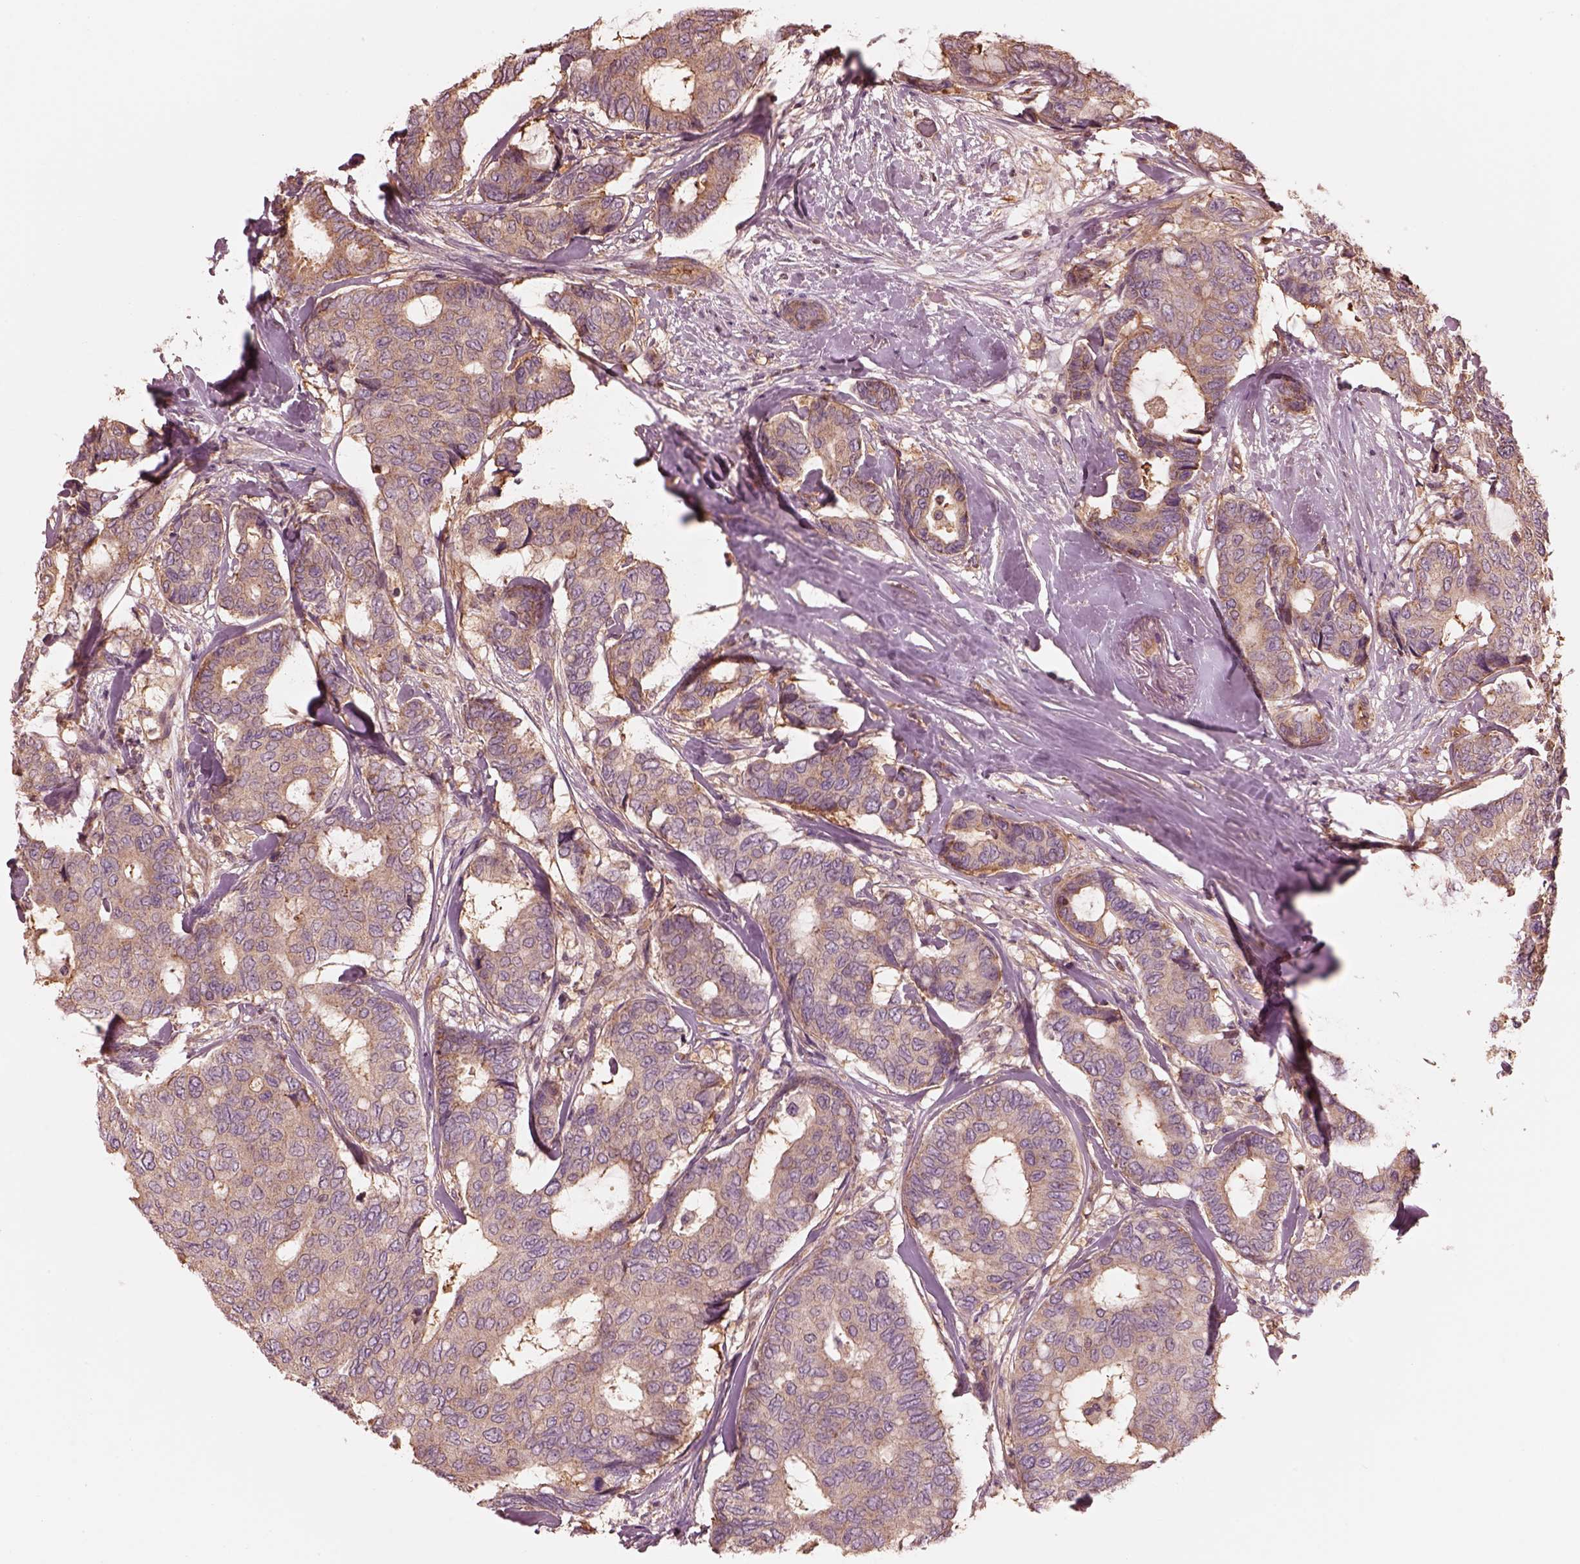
{"staining": {"intensity": "weak", "quantity": ">75%", "location": "cytoplasmic/membranous"}, "tissue": "breast cancer", "cell_type": "Tumor cells", "image_type": "cancer", "snomed": [{"axis": "morphology", "description": "Duct carcinoma"}, {"axis": "topography", "description": "Breast"}], "caption": "A high-resolution histopathology image shows immunohistochemistry (IHC) staining of breast infiltrating ductal carcinoma, which demonstrates weak cytoplasmic/membranous staining in about >75% of tumor cells.", "gene": "STK33", "patient": {"sex": "female", "age": 75}}